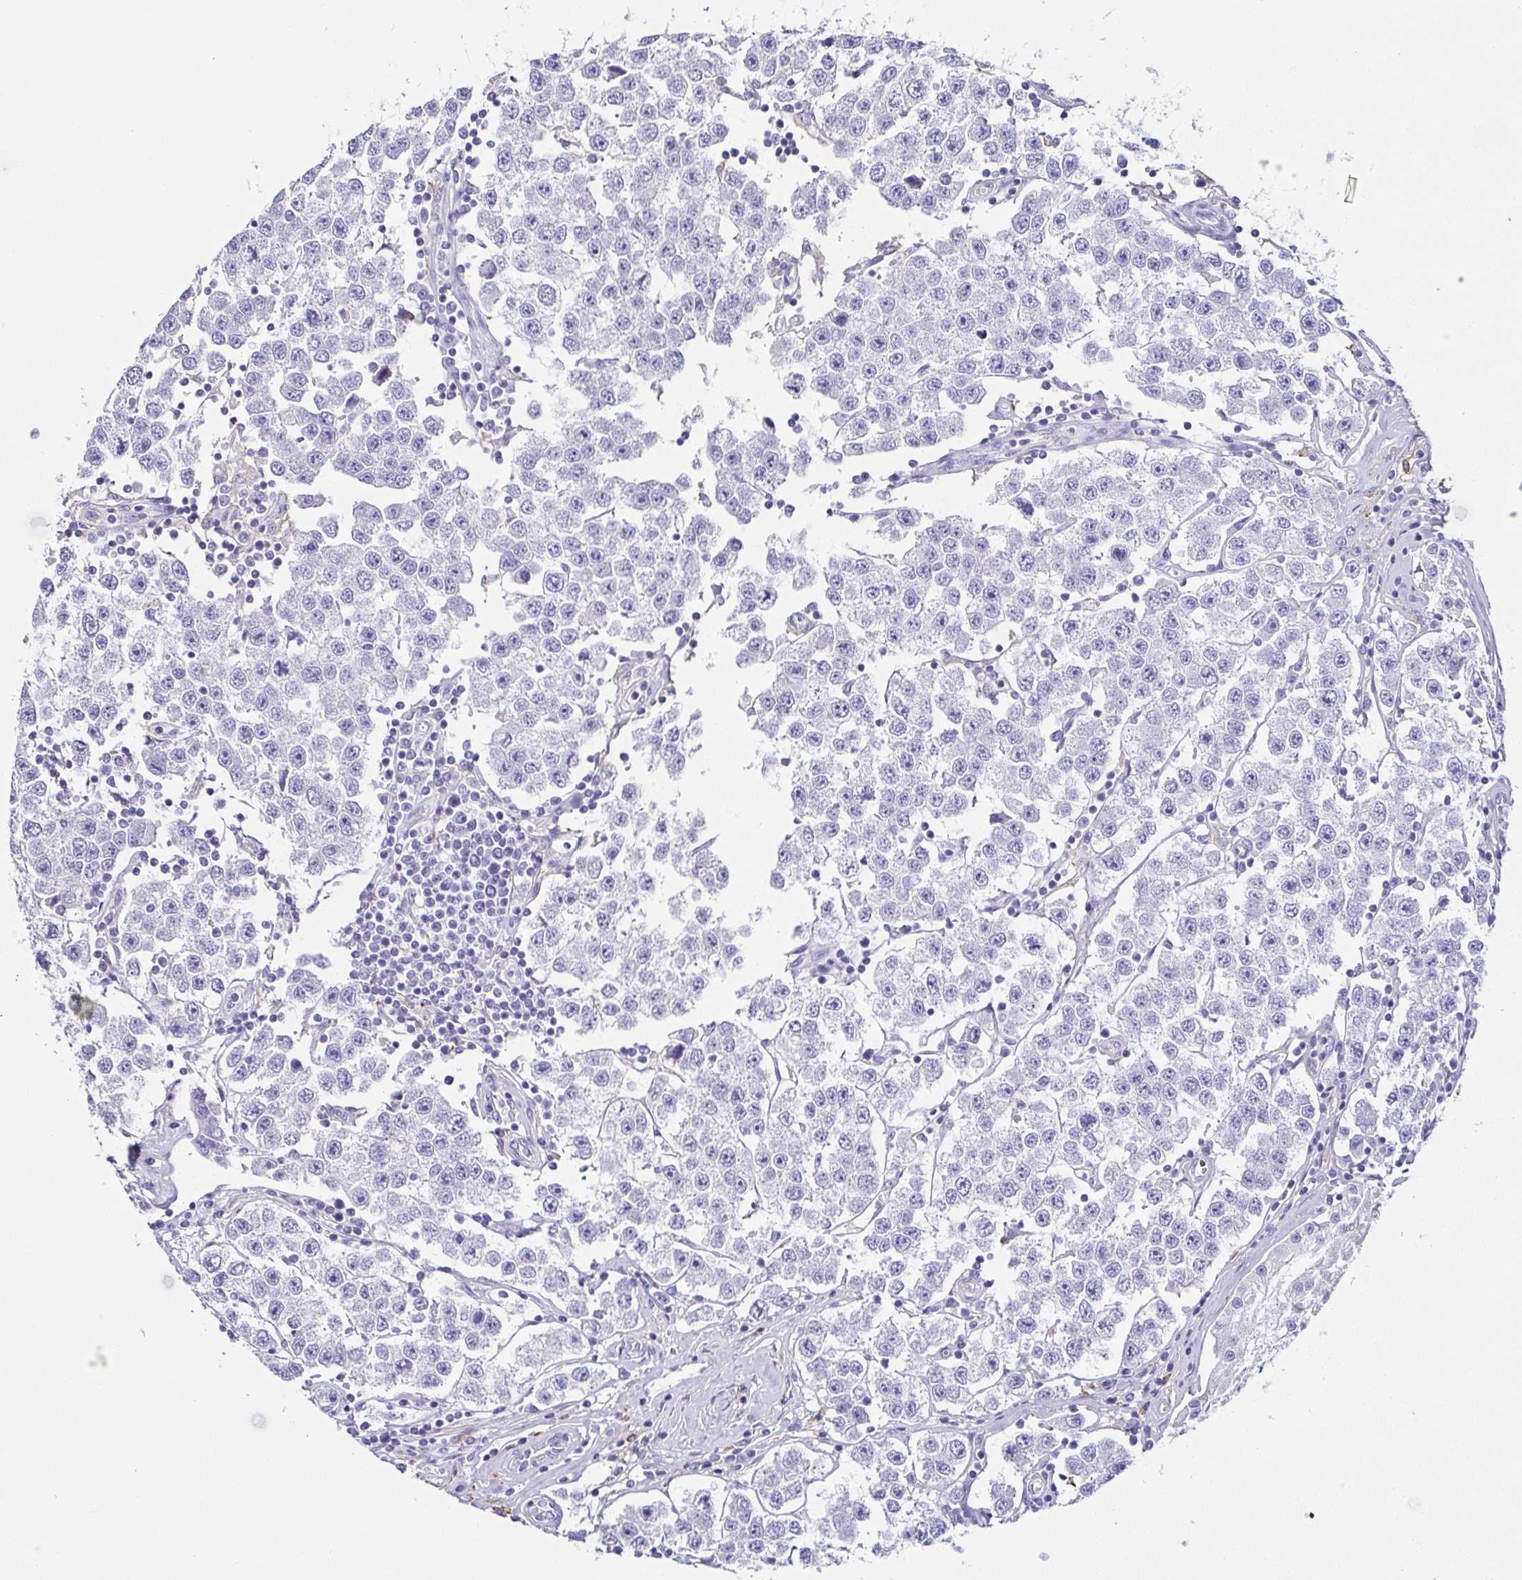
{"staining": {"intensity": "negative", "quantity": "none", "location": "none"}, "tissue": "testis cancer", "cell_type": "Tumor cells", "image_type": "cancer", "snomed": [{"axis": "morphology", "description": "Seminoma, NOS"}, {"axis": "topography", "description": "Testis"}], "caption": "Protein analysis of testis seminoma shows no significant staining in tumor cells.", "gene": "ANXA10", "patient": {"sex": "male", "age": 34}}